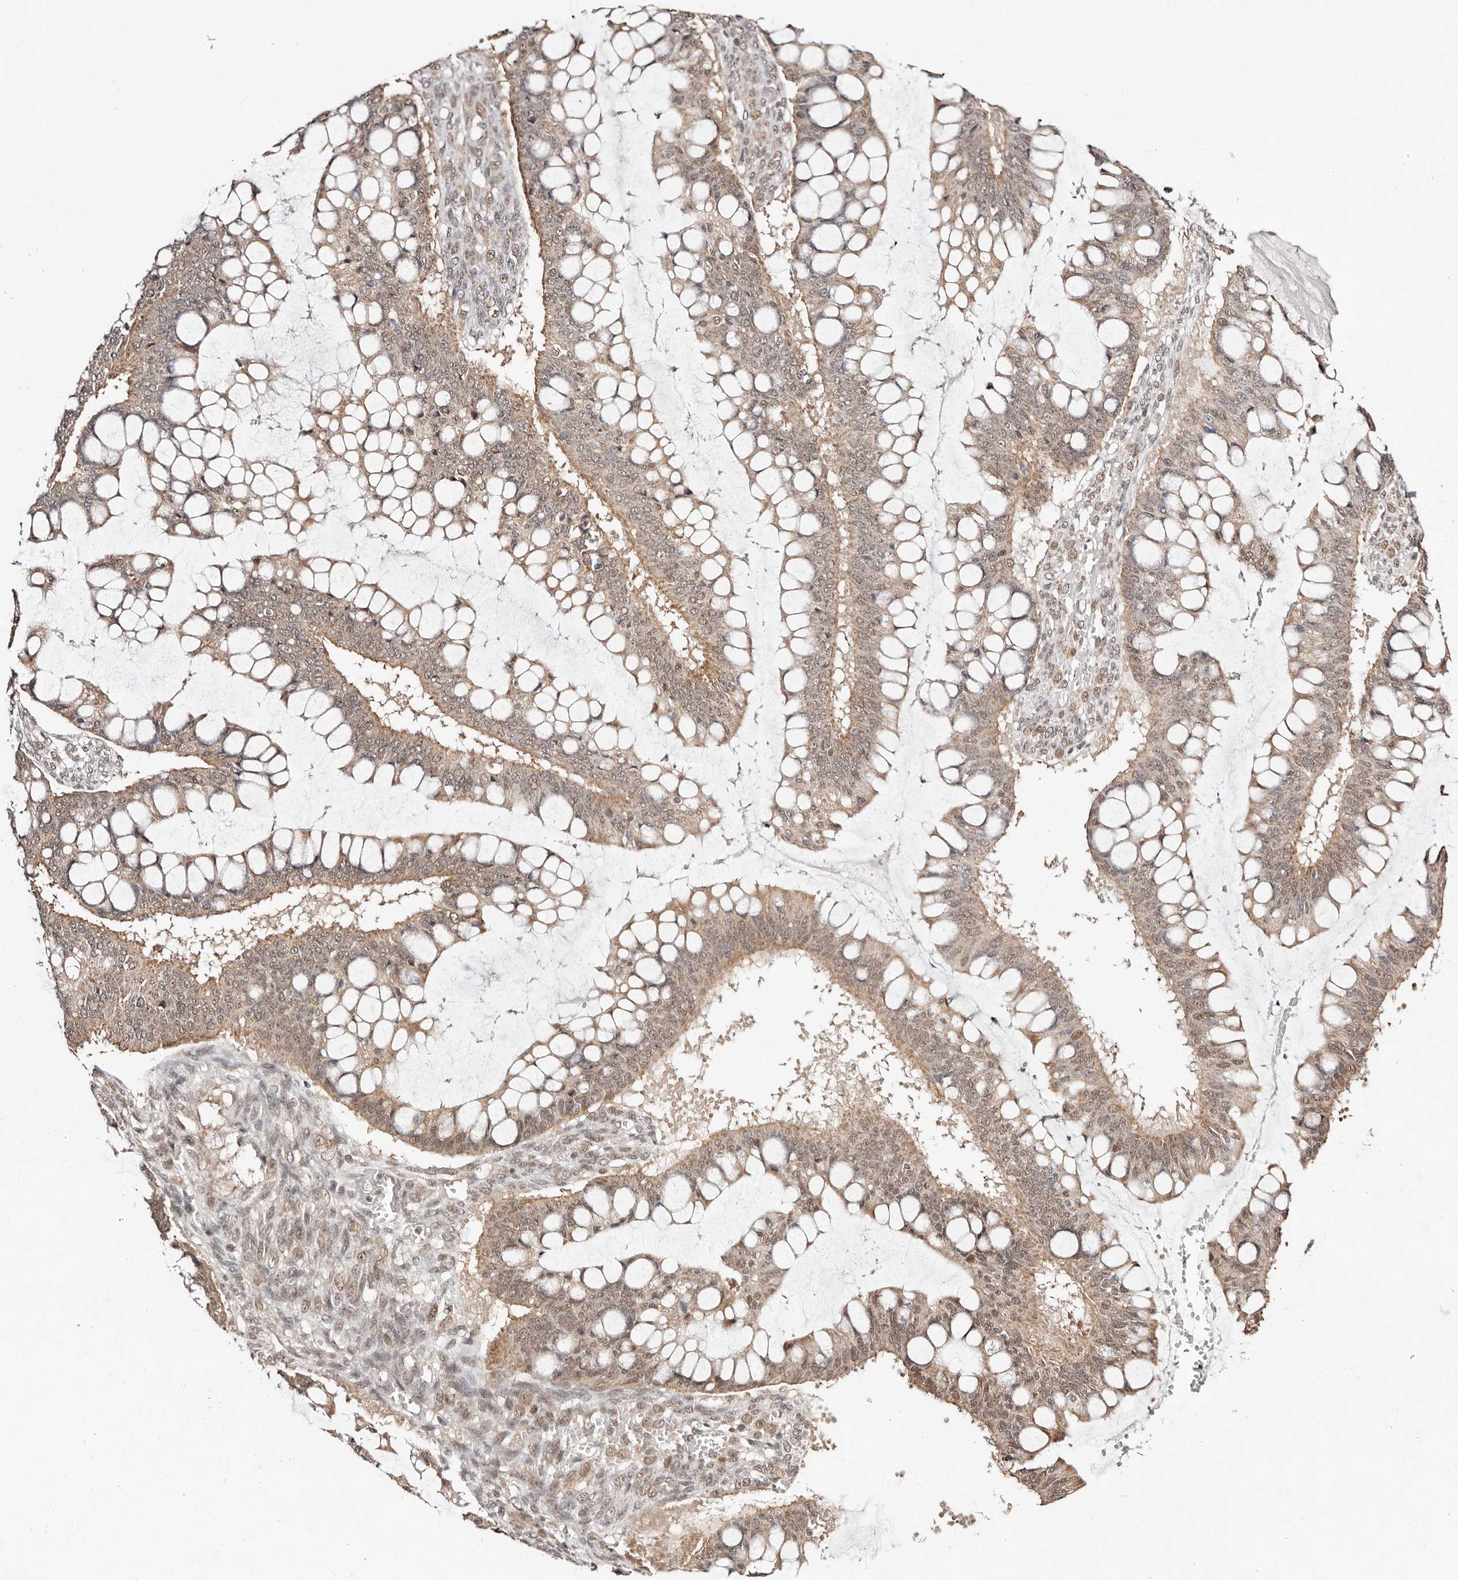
{"staining": {"intensity": "weak", "quantity": ">75%", "location": "cytoplasmic/membranous,nuclear"}, "tissue": "ovarian cancer", "cell_type": "Tumor cells", "image_type": "cancer", "snomed": [{"axis": "morphology", "description": "Cystadenocarcinoma, mucinous, NOS"}, {"axis": "topography", "description": "Ovary"}], "caption": "About >75% of tumor cells in ovarian cancer (mucinous cystadenocarcinoma) display weak cytoplasmic/membranous and nuclear protein positivity as visualized by brown immunohistochemical staining.", "gene": "CTNNBL1", "patient": {"sex": "female", "age": 73}}